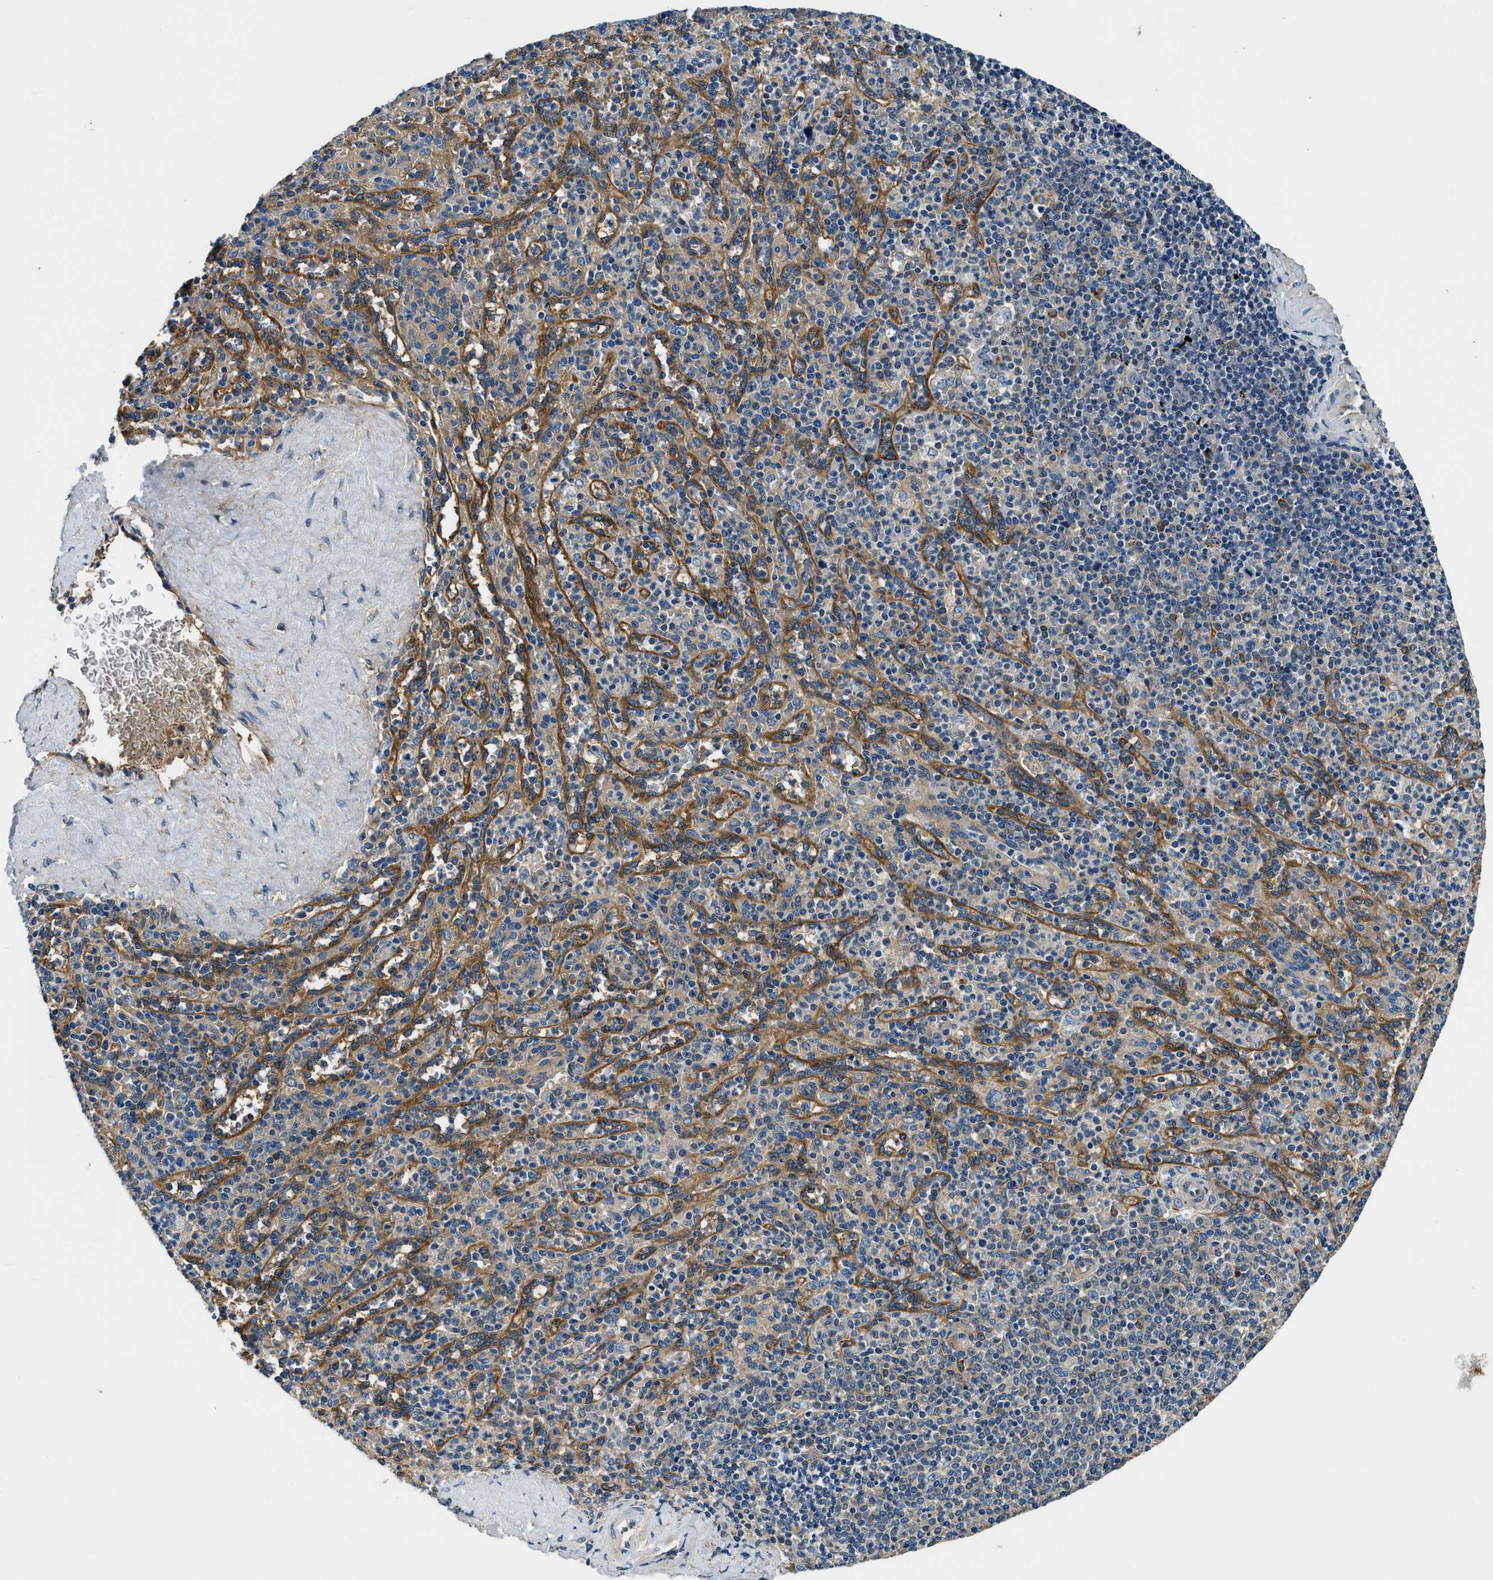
{"staining": {"intensity": "weak", "quantity": "<25%", "location": "cytoplasmic/membranous"}, "tissue": "spleen", "cell_type": "Cells in red pulp", "image_type": "normal", "snomed": [{"axis": "morphology", "description": "Normal tissue, NOS"}, {"axis": "topography", "description": "Spleen"}], "caption": "Micrograph shows no significant protein expression in cells in red pulp of normal spleen. The staining is performed using DAB (3,3'-diaminobenzidine) brown chromogen with nuclei counter-stained in using hematoxylin.", "gene": "EEA1", "patient": {"sex": "male", "age": 36}}